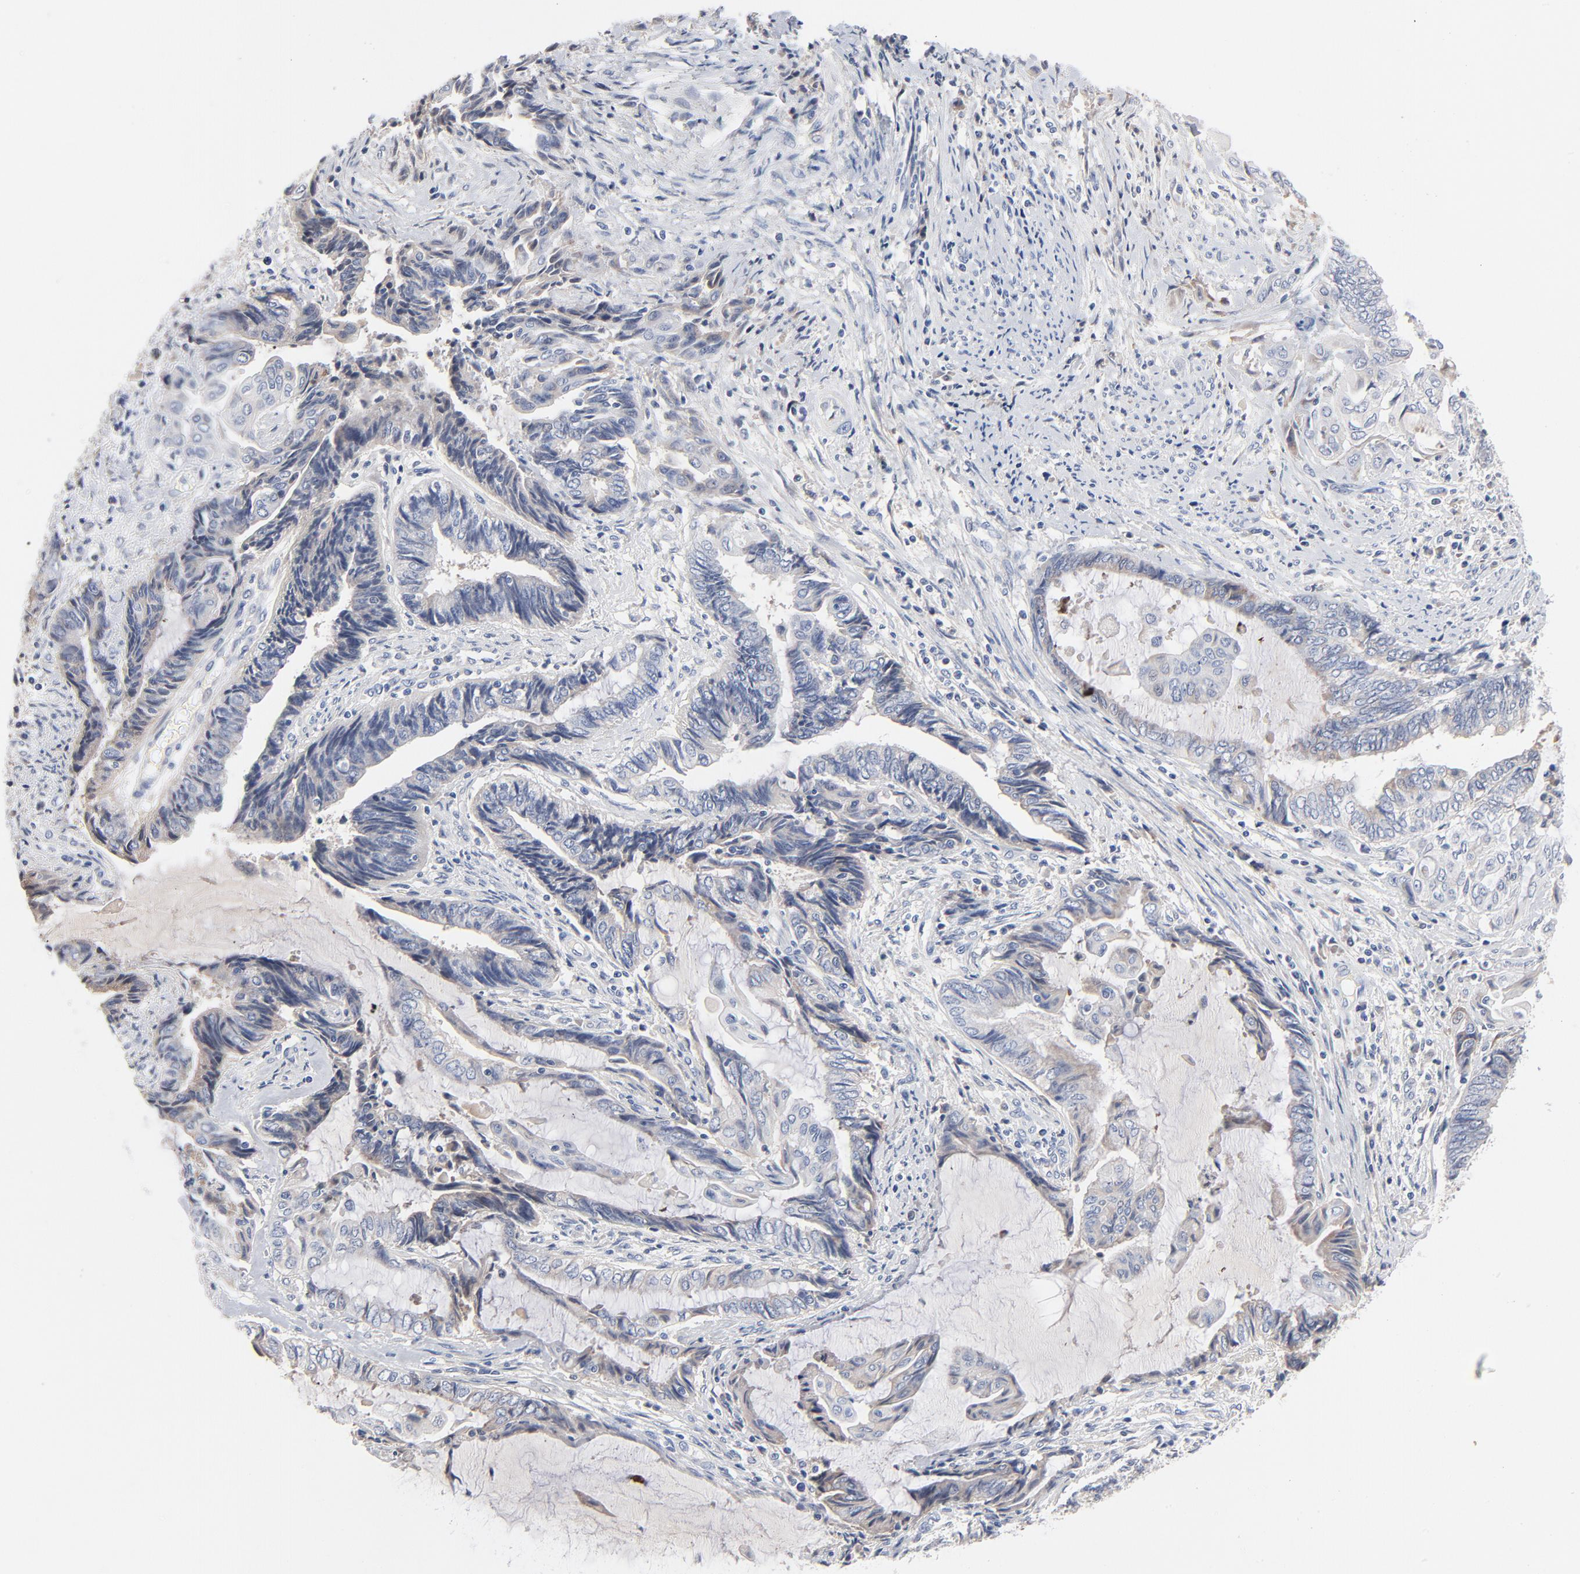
{"staining": {"intensity": "negative", "quantity": "none", "location": "none"}, "tissue": "endometrial cancer", "cell_type": "Tumor cells", "image_type": "cancer", "snomed": [{"axis": "morphology", "description": "Adenocarcinoma, NOS"}, {"axis": "topography", "description": "Uterus"}, {"axis": "topography", "description": "Endometrium"}], "caption": "Photomicrograph shows no protein expression in tumor cells of endometrial adenocarcinoma tissue.", "gene": "SERPINA4", "patient": {"sex": "female", "age": 70}}